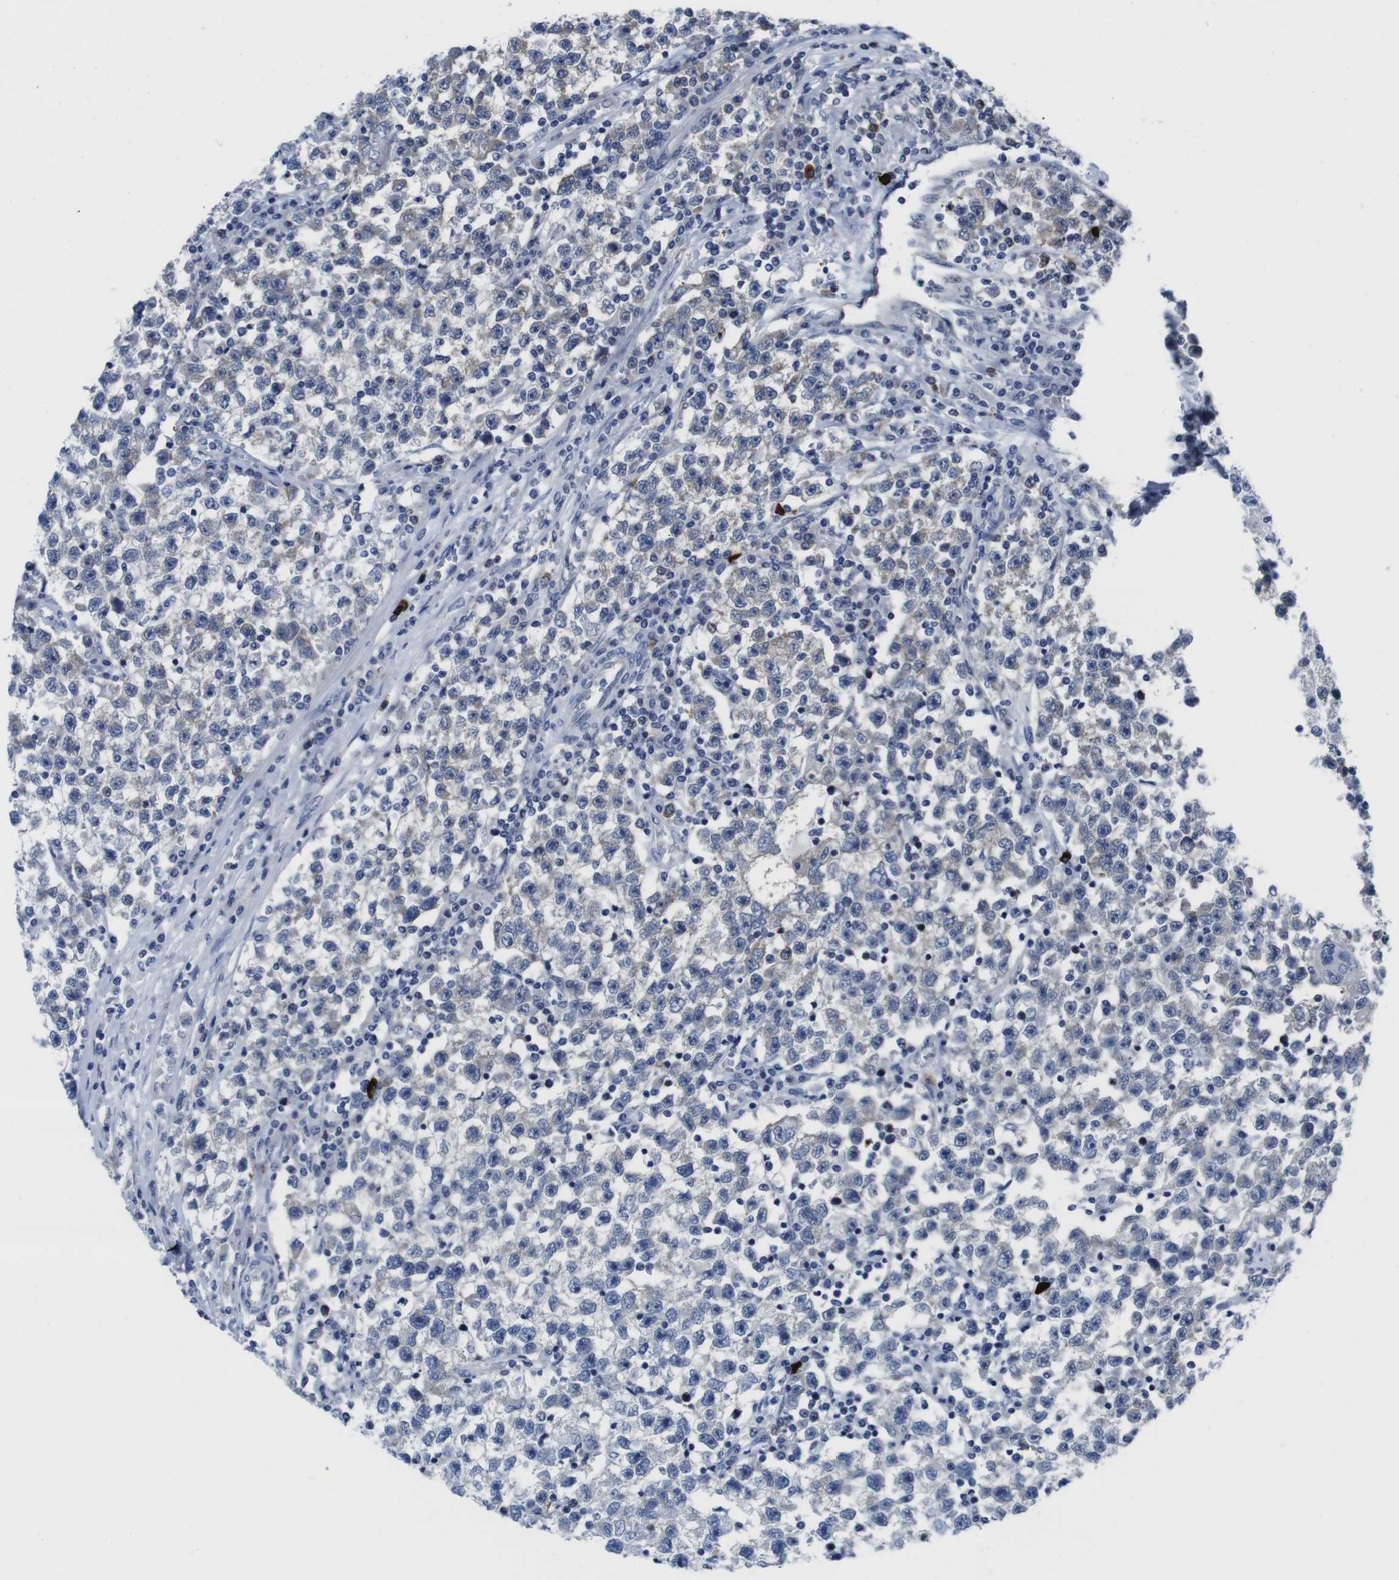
{"staining": {"intensity": "negative", "quantity": "none", "location": "none"}, "tissue": "testis cancer", "cell_type": "Tumor cells", "image_type": "cancer", "snomed": [{"axis": "morphology", "description": "Seminoma, NOS"}, {"axis": "topography", "description": "Testis"}], "caption": "Tumor cells show no significant expression in testis seminoma. (Immunohistochemistry (ihc), brightfield microscopy, high magnification).", "gene": "EIF4A1", "patient": {"sex": "male", "age": 22}}